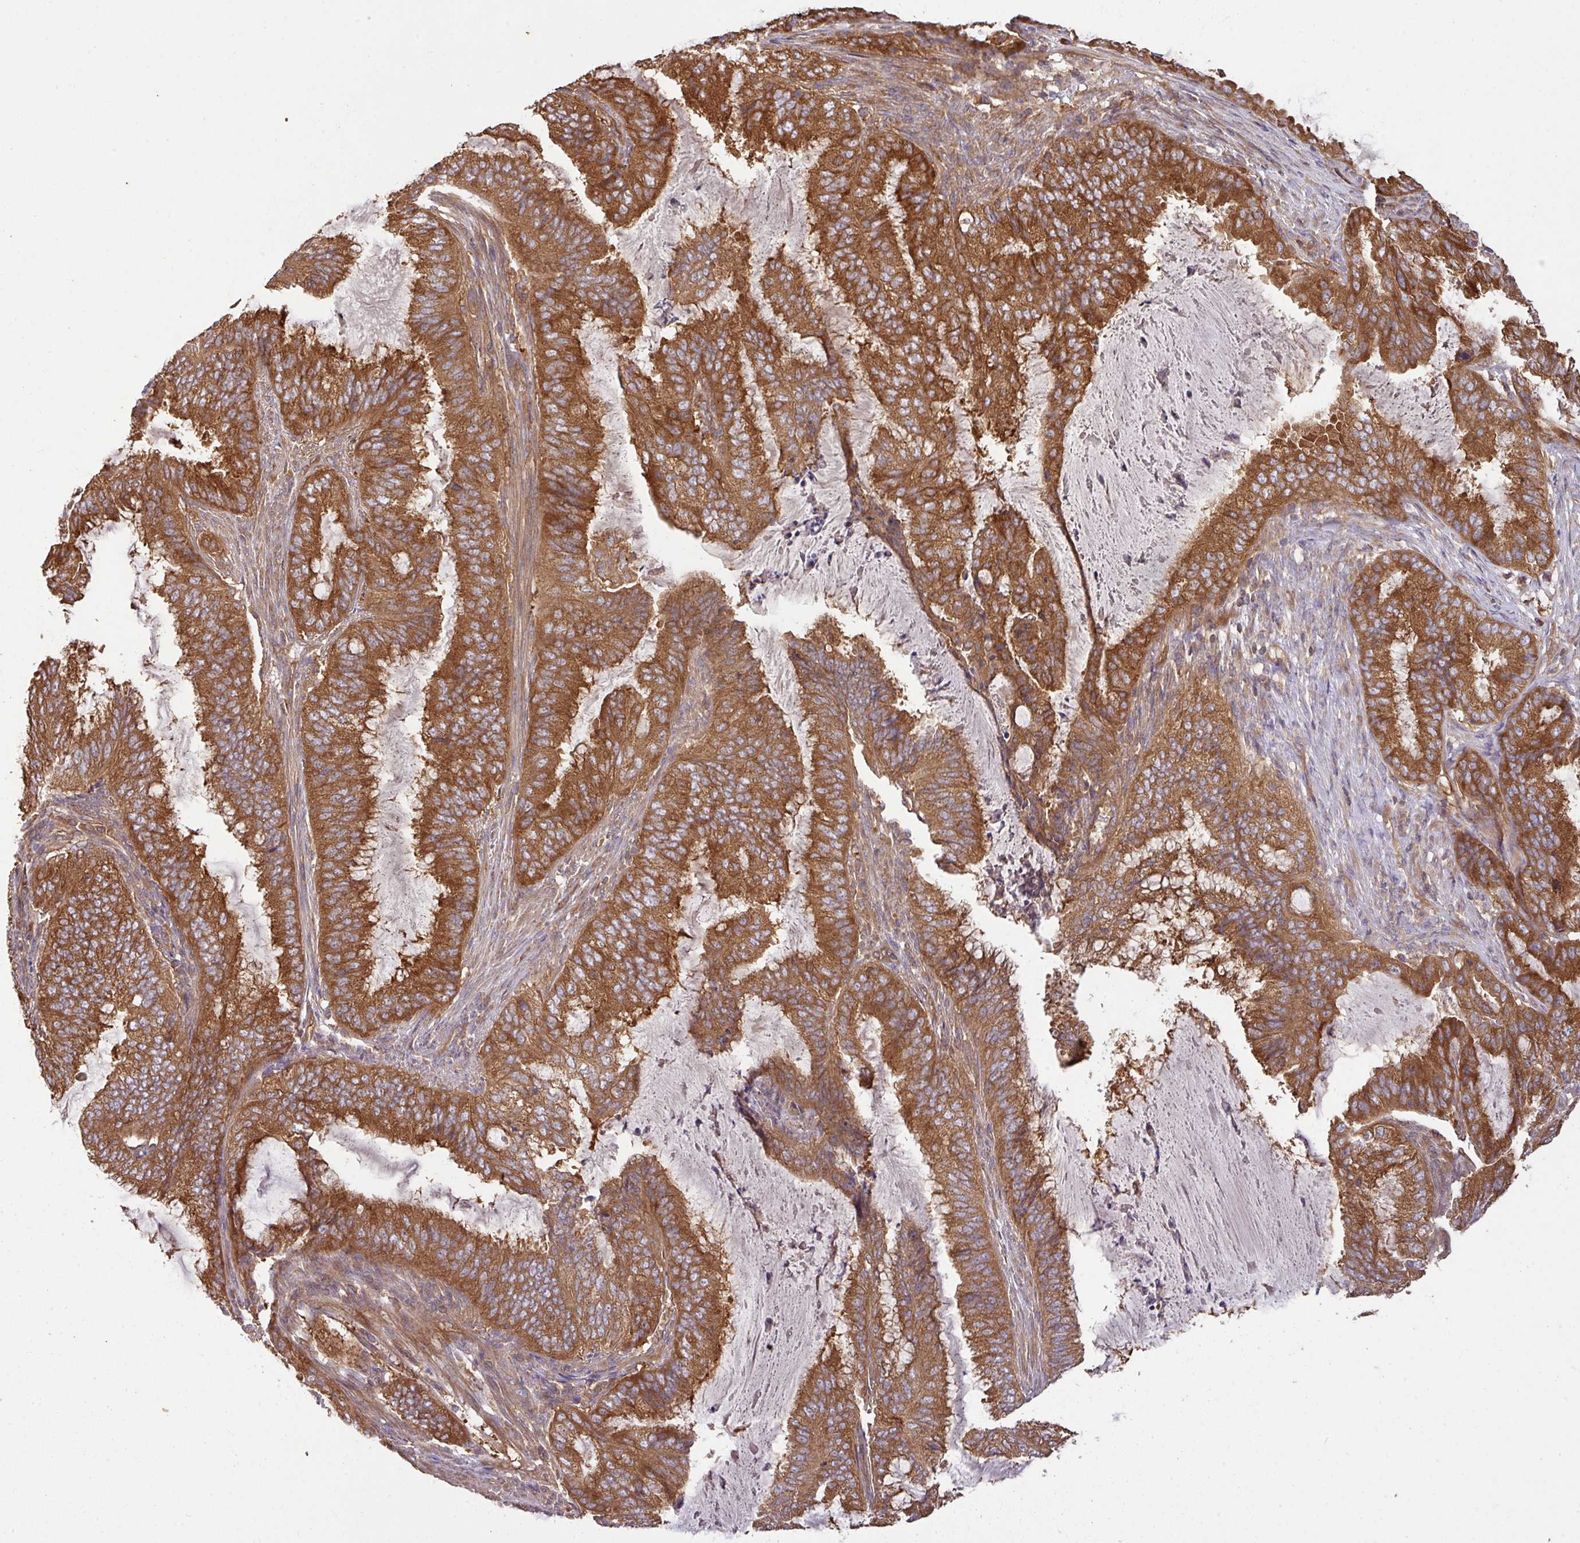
{"staining": {"intensity": "strong", "quantity": ">75%", "location": "cytoplasmic/membranous"}, "tissue": "endometrial cancer", "cell_type": "Tumor cells", "image_type": "cancer", "snomed": [{"axis": "morphology", "description": "Adenocarcinoma, NOS"}, {"axis": "topography", "description": "Endometrium"}], "caption": "A high-resolution photomicrograph shows immunohistochemistry (IHC) staining of endometrial adenocarcinoma, which displays strong cytoplasmic/membranous staining in approximately >75% of tumor cells.", "gene": "GSPT1", "patient": {"sex": "female", "age": 51}}